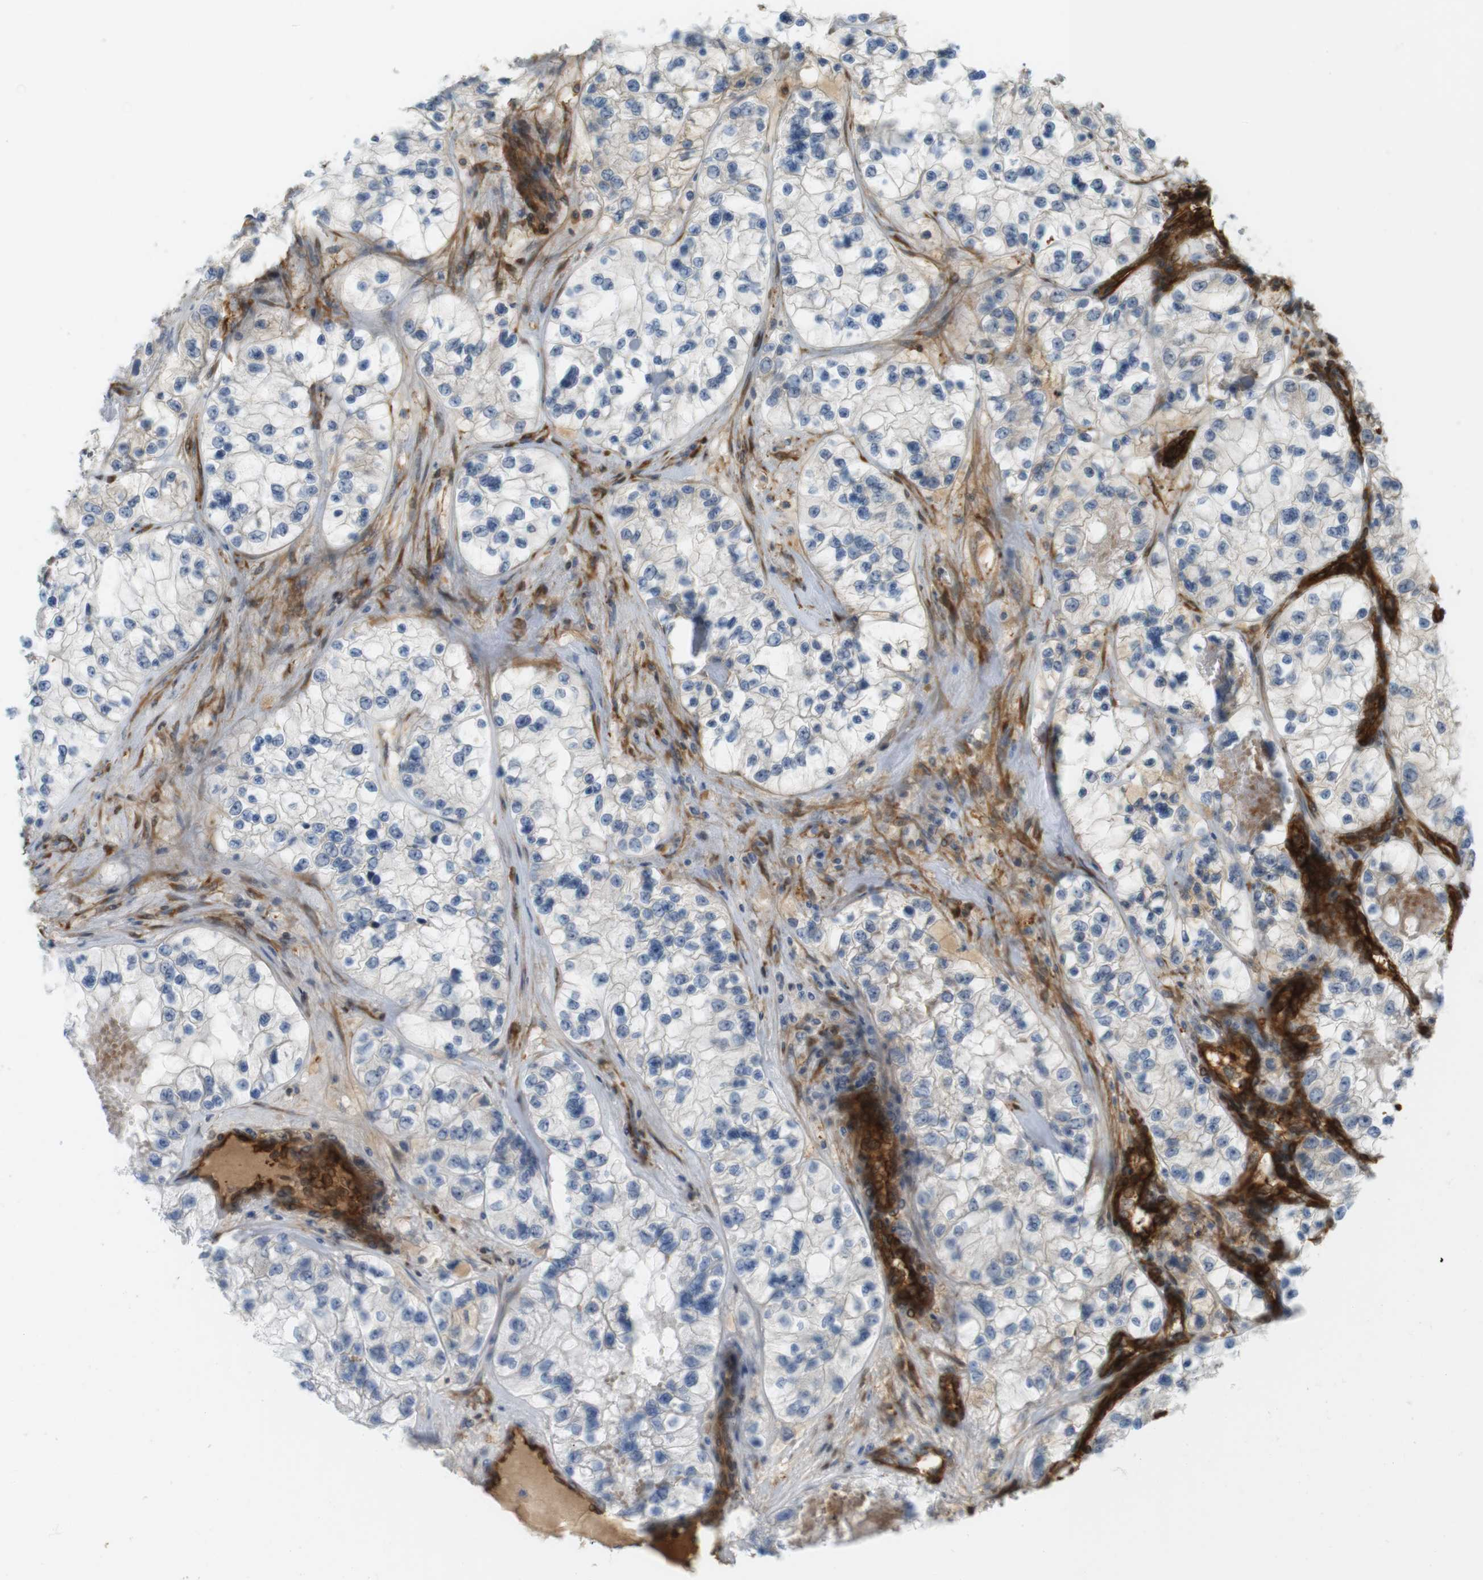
{"staining": {"intensity": "negative", "quantity": "none", "location": "none"}, "tissue": "renal cancer", "cell_type": "Tumor cells", "image_type": "cancer", "snomed": [{"axis": "morphology", "description": "Adenocarcinoma, NOS"}, {"axis": "topography", "description": "Kidney"}], "caption": "Tumor cells show no significant expression in renal cancer (adenocarcinoma).", "gene": "PDE3A", "patient": {"sex": "female", "age": 57}}